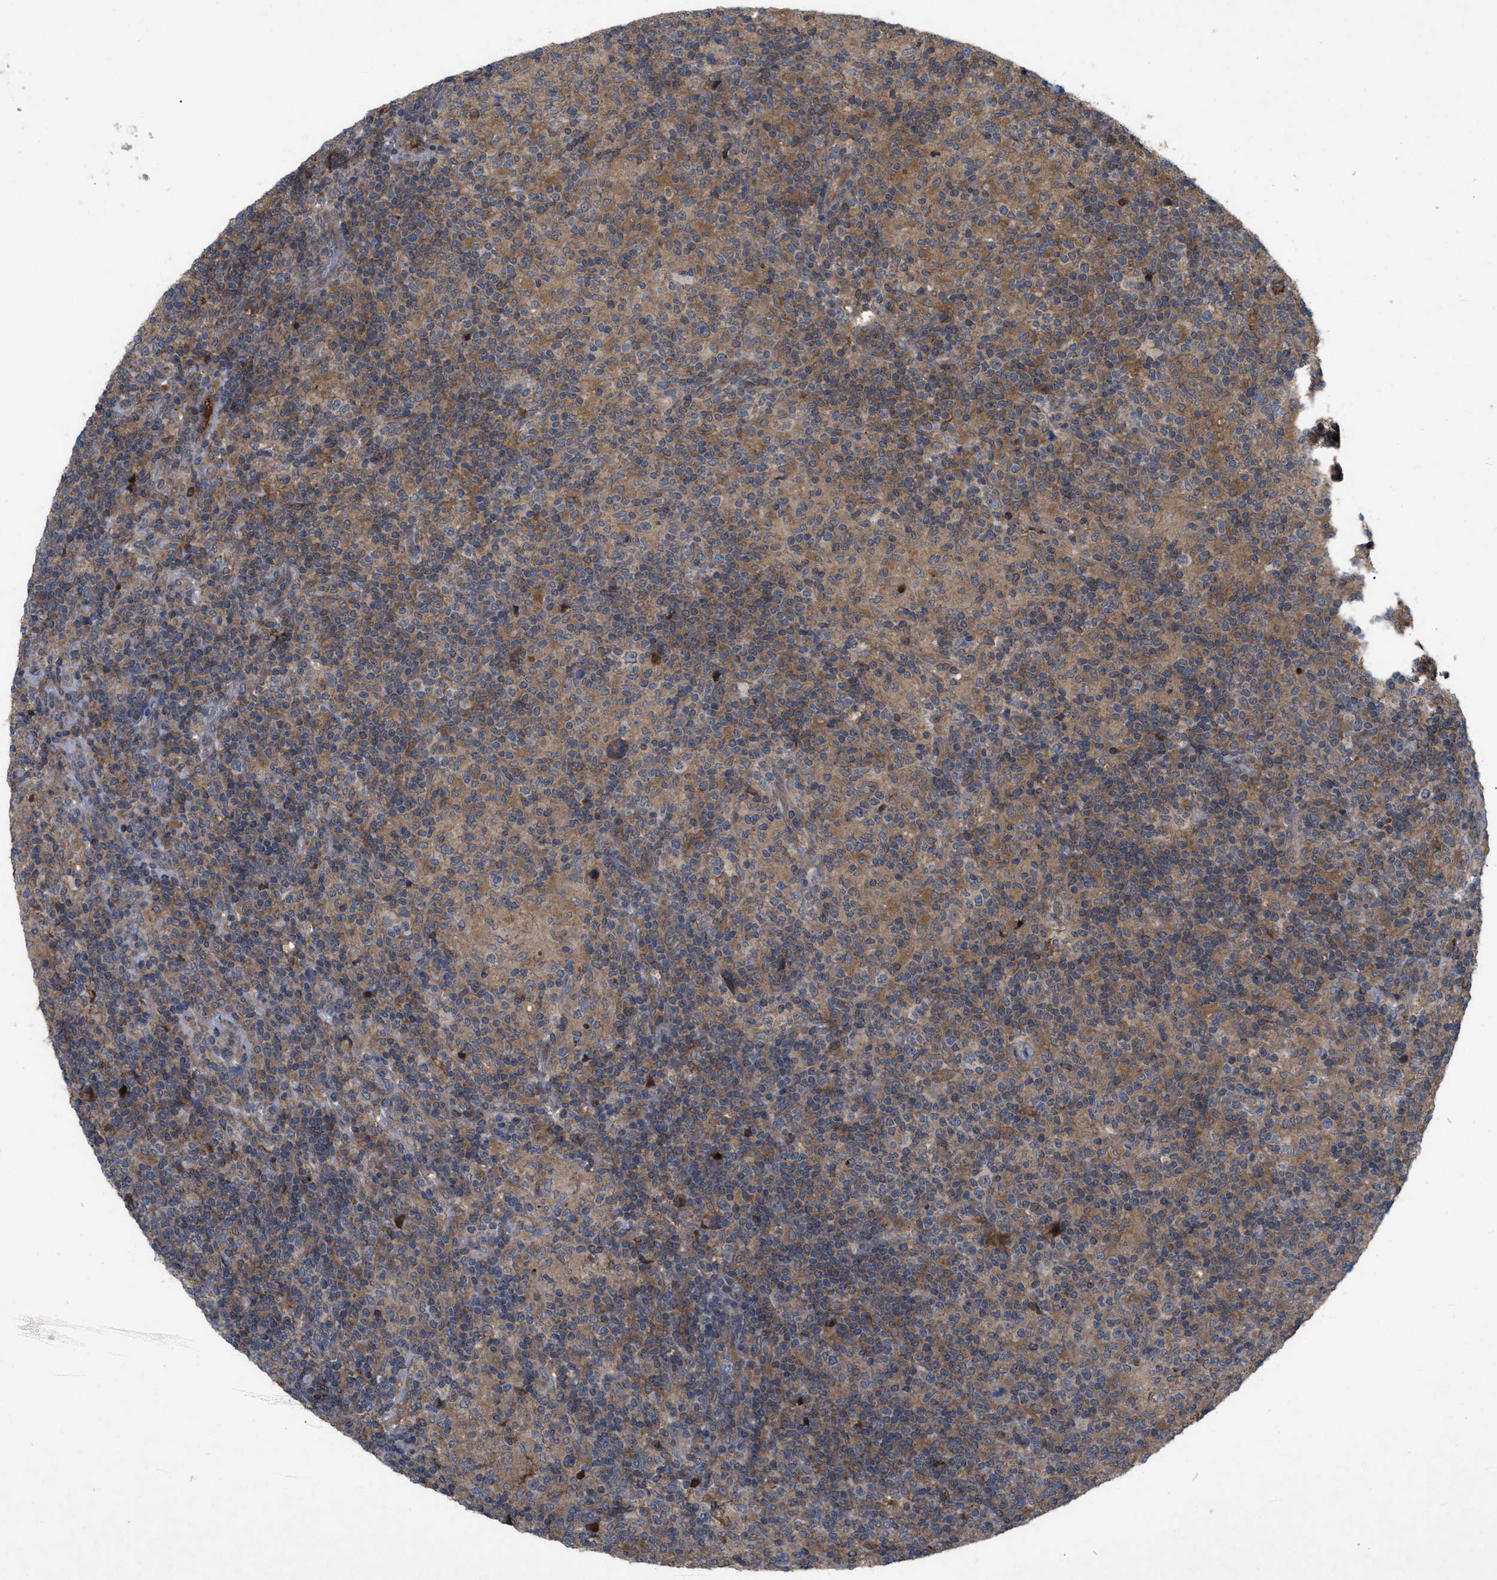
{"staining": {"intensity": "moderate", "quantity": "25%-75%", "location": "cytoplasmic/membranous"}, "tissue": "lymphoma", "cell_type": "Tumor cells", "image_type": "cancer", "snomed": [{"axis": "morphology", "description": "Hodgkin's disease, NOS"}, {"axis": "topography", "description": "Lymph node"}], "caption": "This photomicrograph reveals immunohistochemistry staining of human Hodgkin's disease, with medium moderate cytoplasmic/membranous staining in about 25%-75% of tumor cells.", "gene": "RAB2A", "patient": {"sex": "male", "age": 70}}